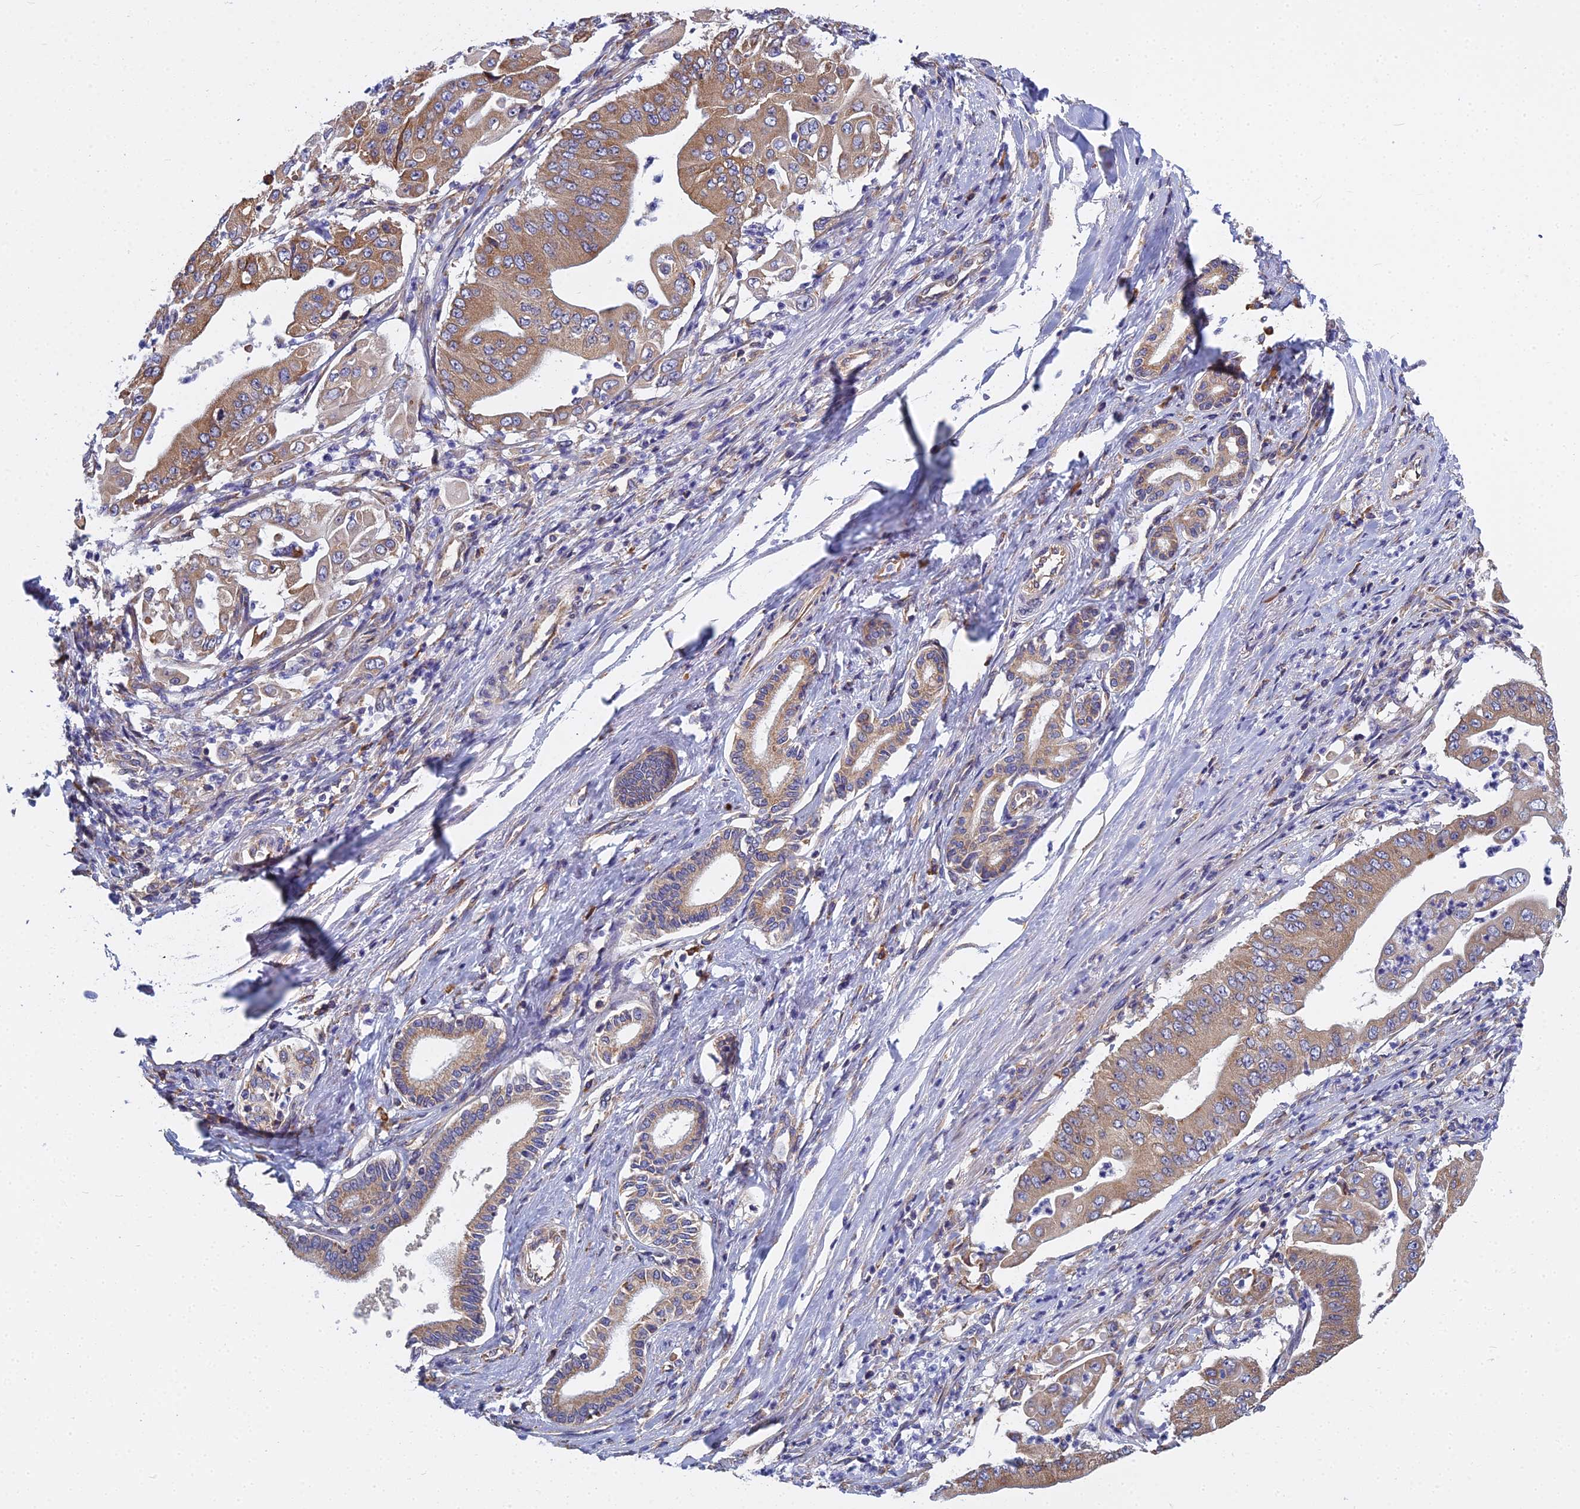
{"staining": {"intensity": "moderate", "quantity": ">75%", "location": "cytoplasmic/membranous"}, "tissue": "pancreatic cancer", "cell_type": "Tumor cells", "image_type": "cancer", "snomed": [{"axis": "morphology", "description": "Adenocarcinoma, NOS"}, {"axis": "topography", "description": "Pancreas"}], "caption": "Human pancreatic cancer stained with a protein marker exhibits moderate staining in tumor cells.", "gene": "KIAA1143", "patient": {"sex": "female", "age": 77}}